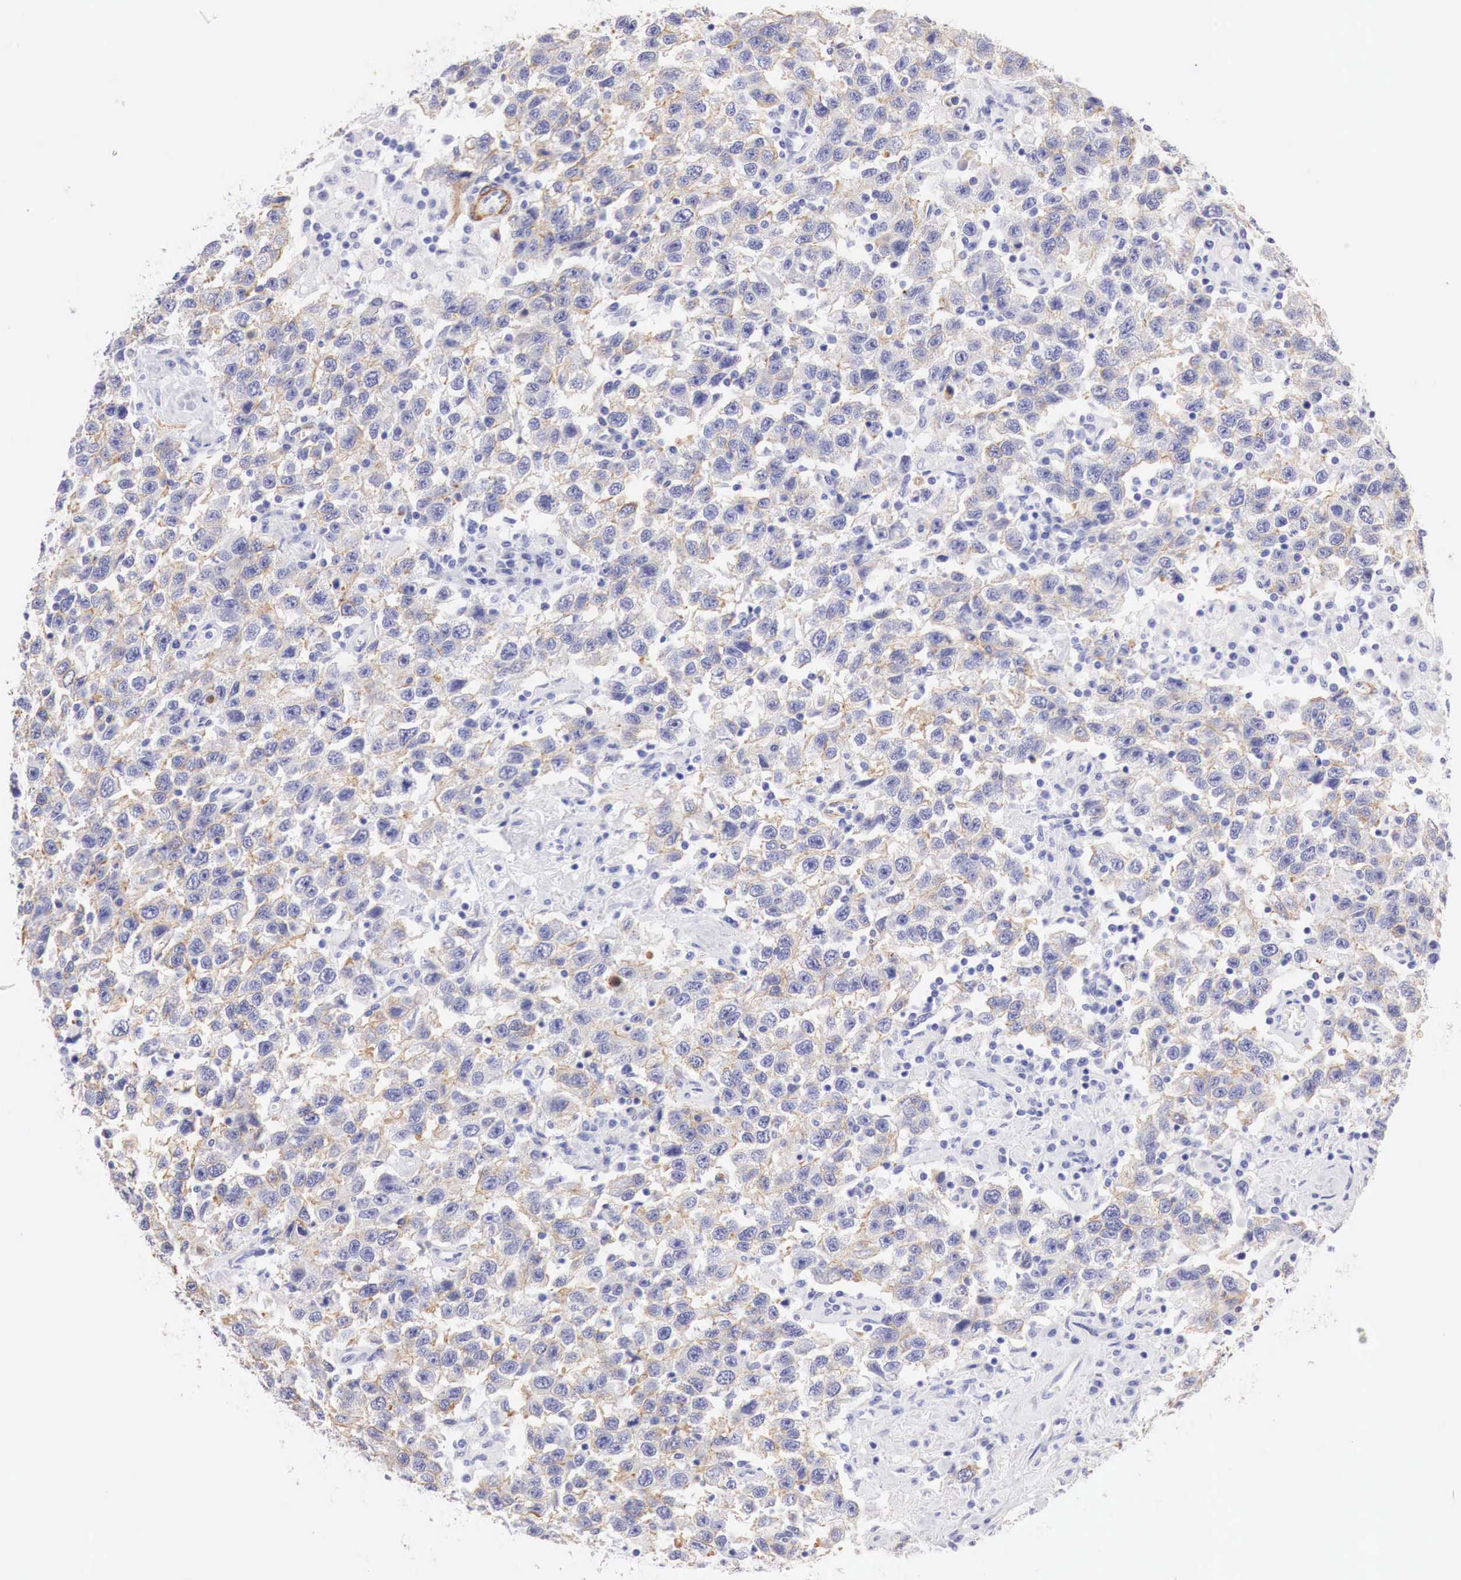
{"staining": {"intensity": "weak", "quantity": "25%-75%", "location": "cytoplasmic/membranous"}, "tissue": "testis cancer", "cell_type": "Tumor cells", "image_type": "cancer", "snomed": [{"axis": "morphology", "description": "Seminoma, NOS"}, {"axis": "topography", "description": "Testis"}], "caption": "This histopathology image reveals immunohistochemistry (IHC) staining of testis seminoma, with low weak cytoplasmic/membranous positivity in about 25%-75% of tumor cells.", "gene": "TPM1", "patient": {"sex": "male", "age": 41}}